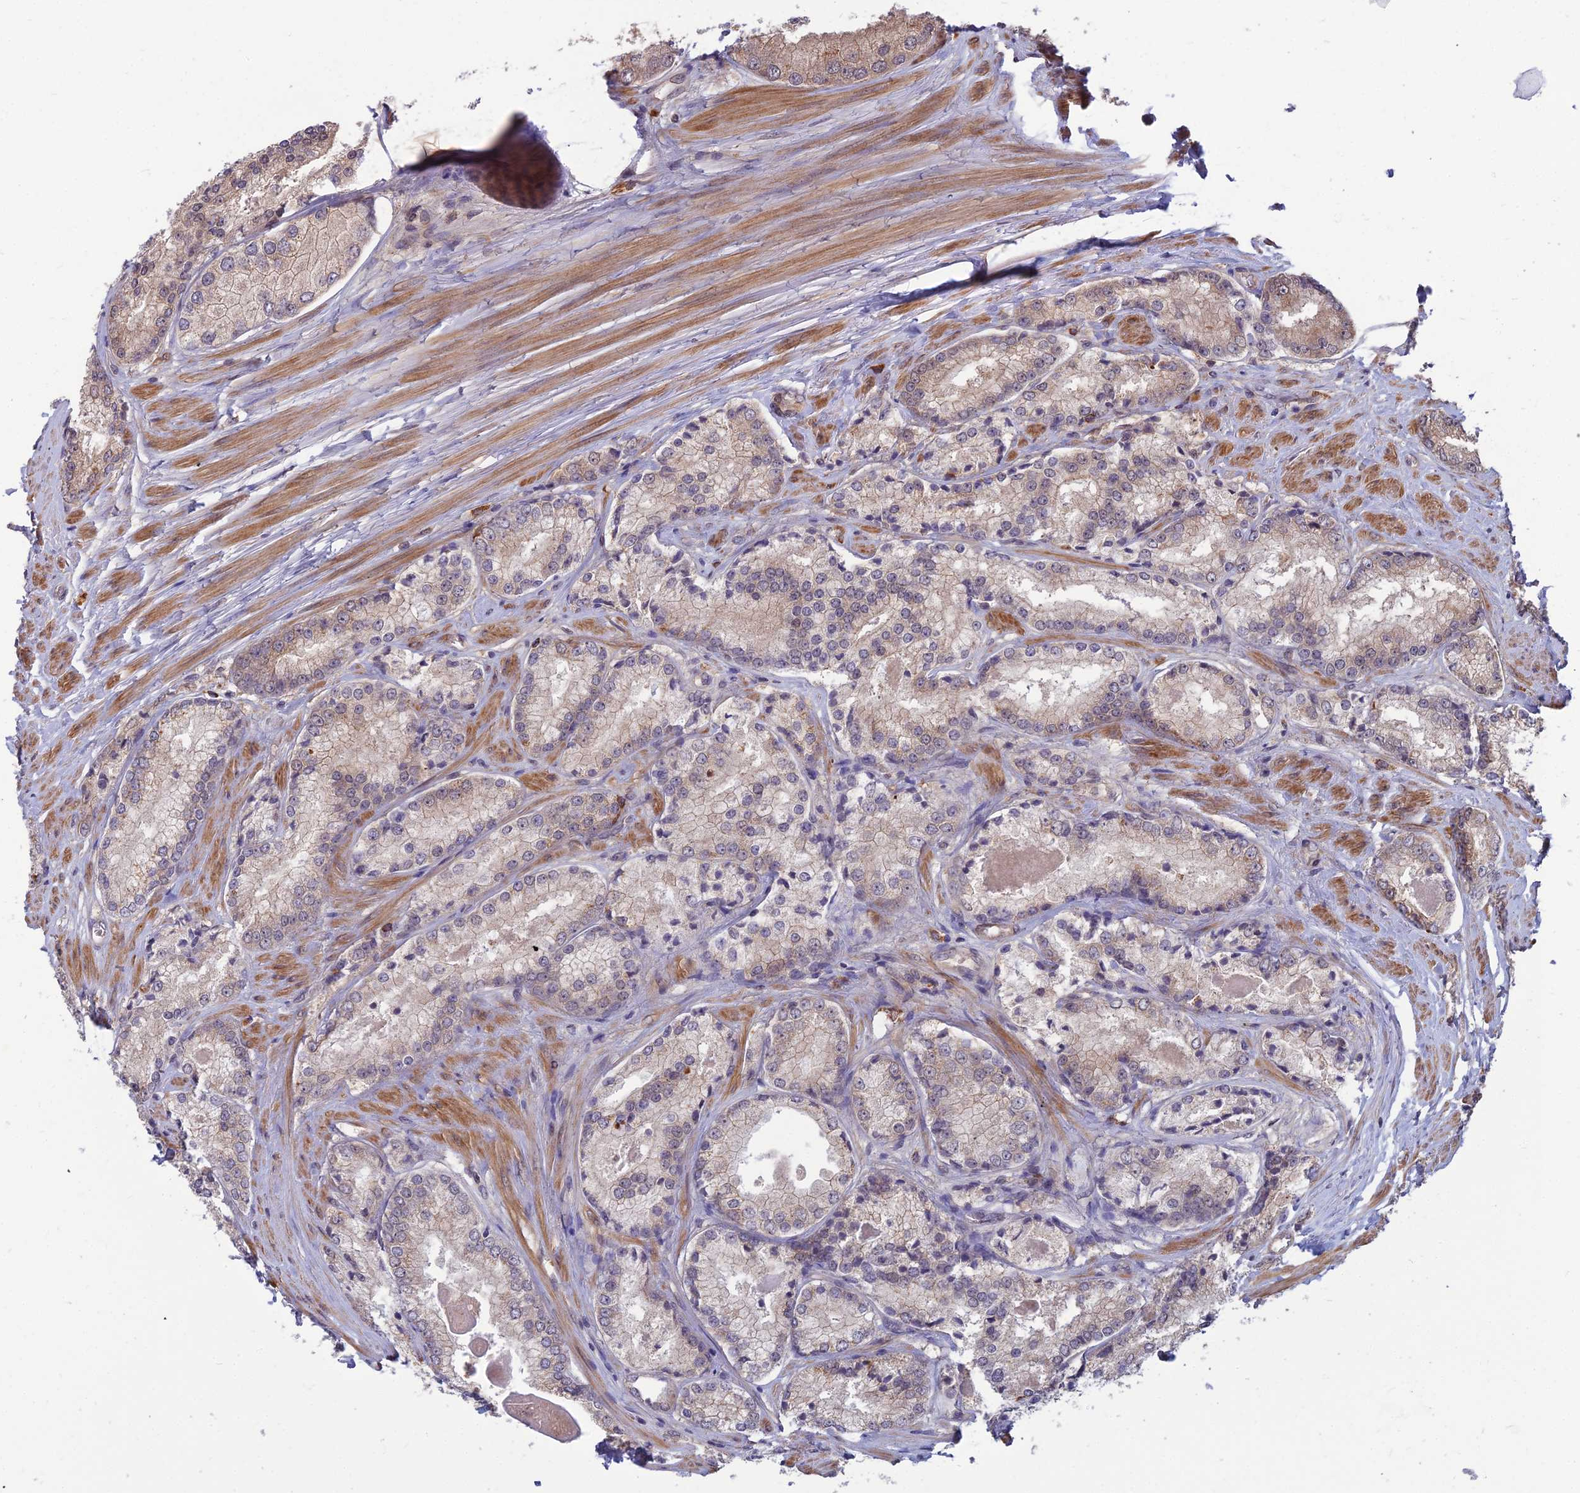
{"staining": {"intensity": "weak", "quantity": "<25%", "location": "cytoplasmic/membranous"}, "tissue": "prostate cancer", "cell_type": "Tumor cells", "image_type": "cancer", "snomed": [{"axis": "morphology", "description": "Adenocarcinoma, Low grade"}, {"axis": "topography", "description": "Prostate"}], "caption": "A micrograph of prostate cancer stained for a protein displays no brown staining in tumor cells. The staining is performed using DAB (3,3'-diaminobenzidine) brown chromogen with nuclei counter-stained in using hematoxylin.", "gene": "OPA3", "patient": {"sex": "male", "age": 68}}